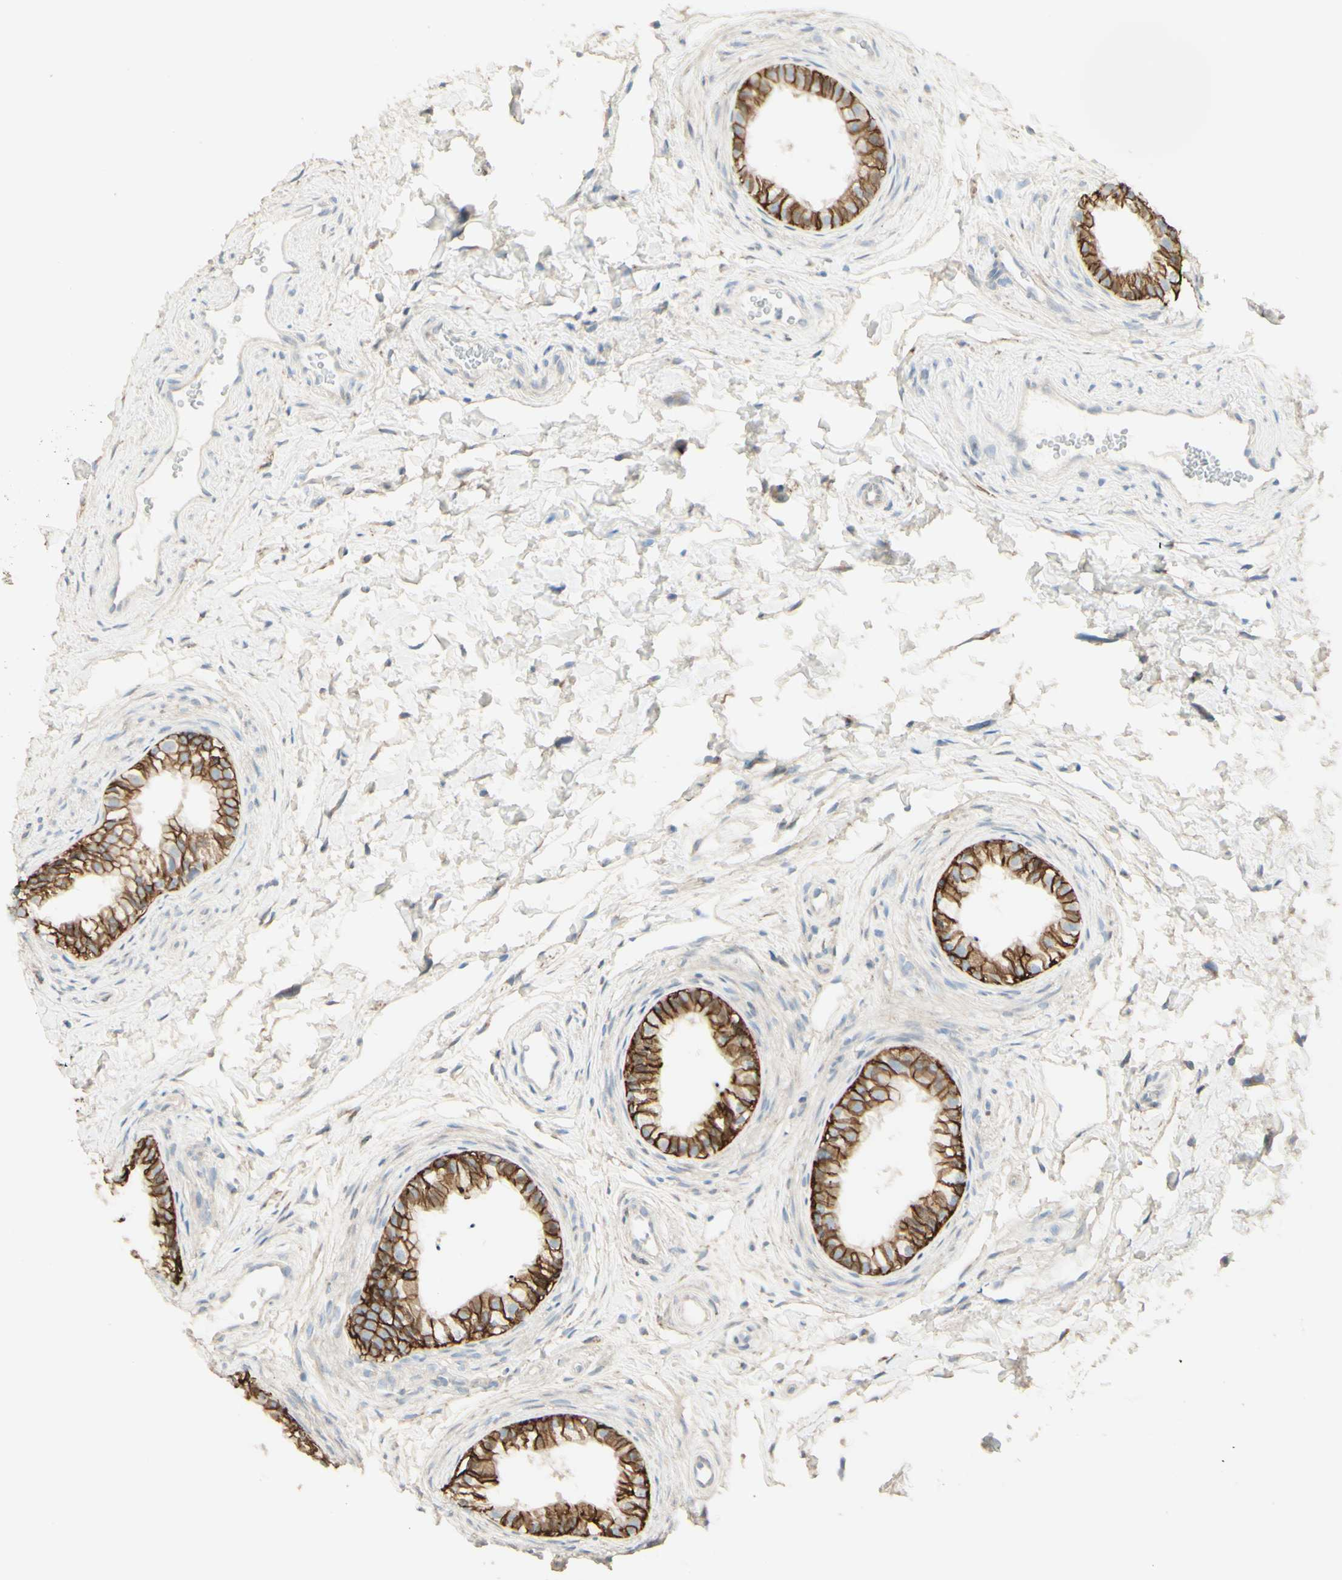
{"staining": {"intensity": "moderate", "quantity": ">75%", "location": "cytoplasmic/membranous"}, "tissue": "epididymis", "cell_type": "Glandular cells", "image_type": "normal", "snomed": [{"axis": "morphology", "description": "Normal tissue, NOS"}, {"axis": "topography", "description": "Epididymis"}], "caption": "Normal epididymis reveals moderate cytoplasmic/membranous positivity in about >75% of glandular cells, visualized by immunohistochemistry.", "gene": "RNF149", "patient": {"sex": "male", "age": 56}}